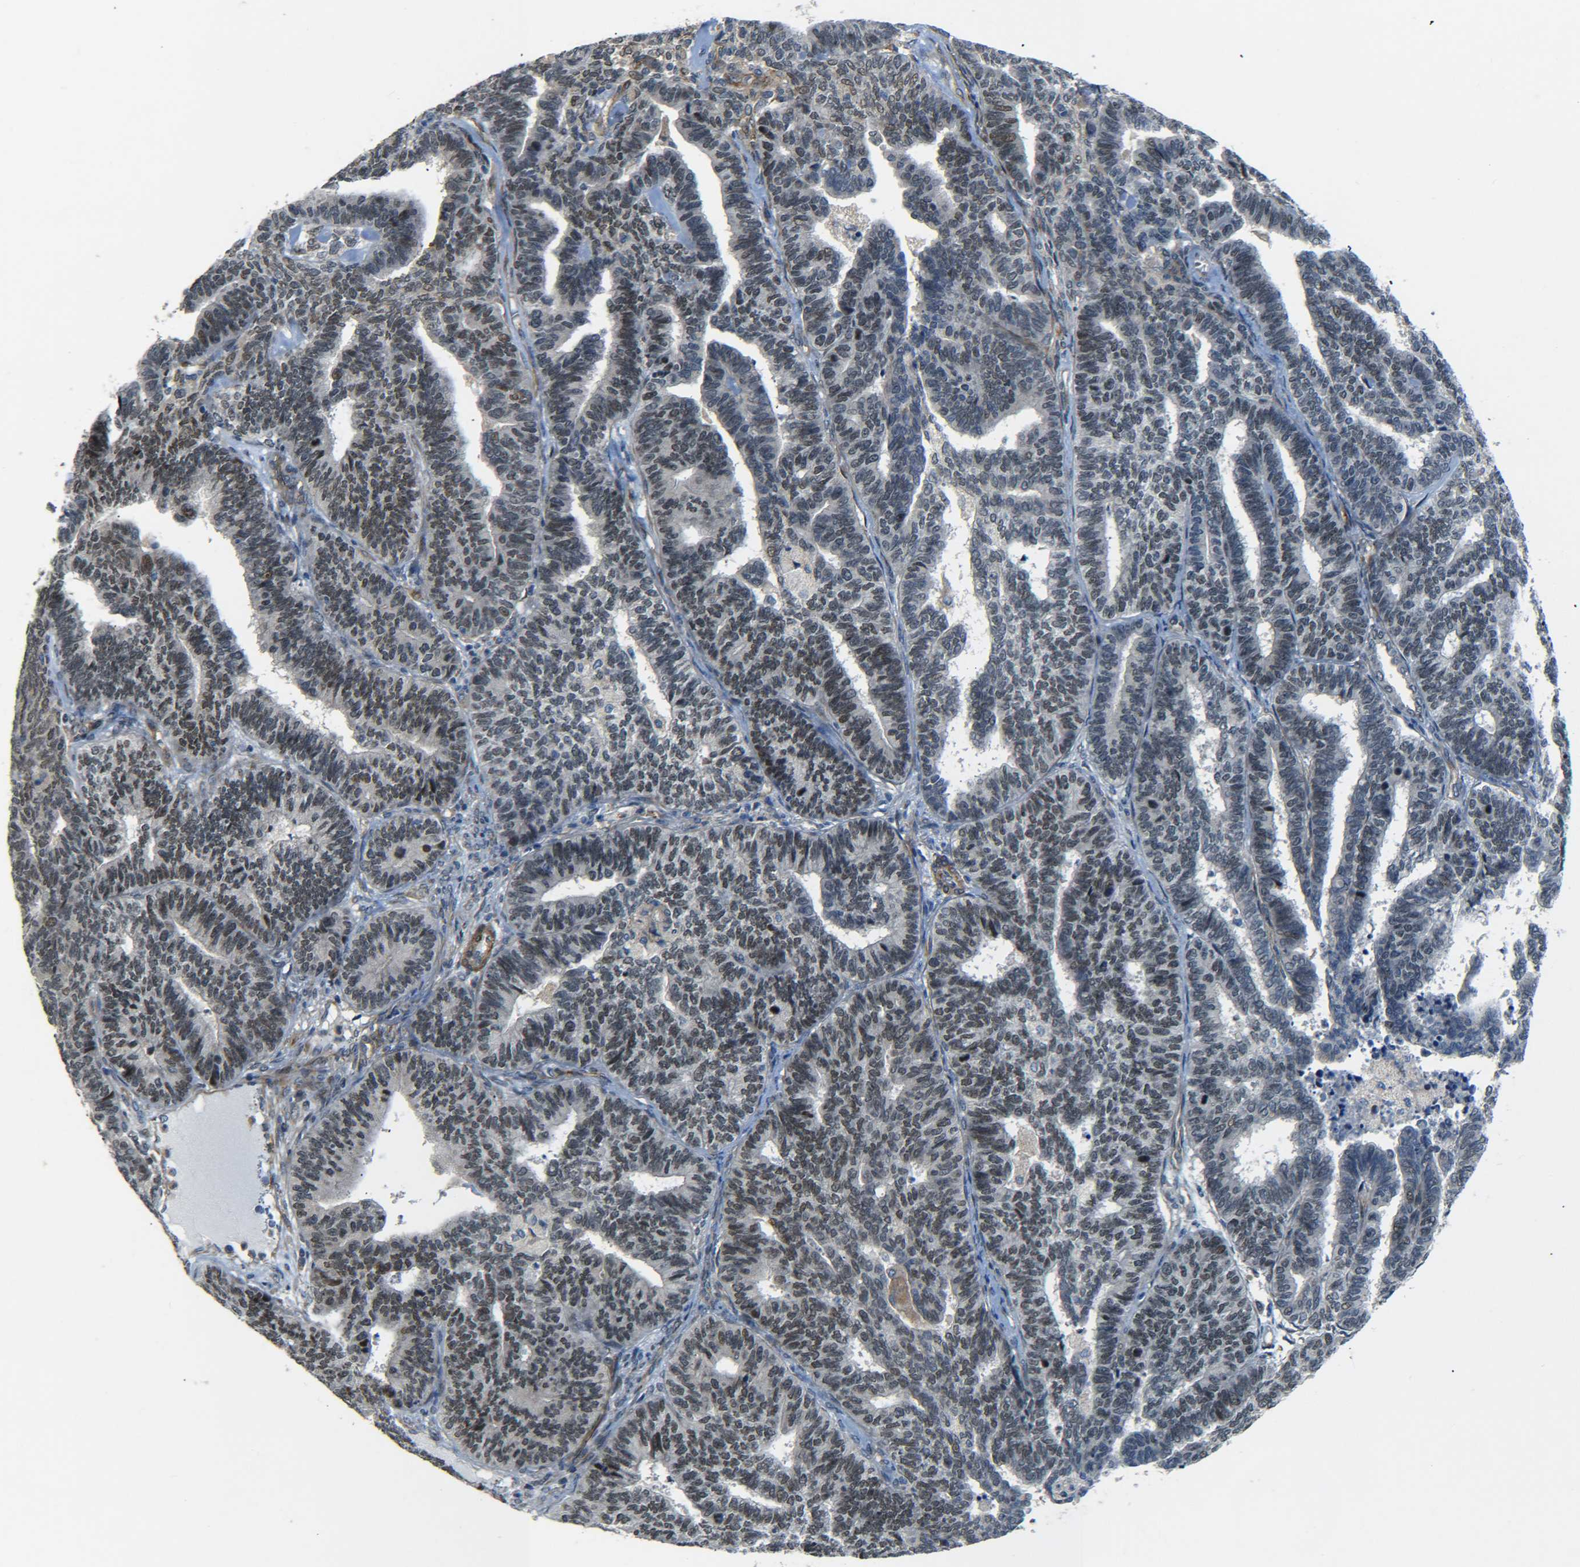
{"staining": {"intensity": "moderate", "quantity": "25%-75%", "location": "nuclear"}, "tissue": "endometrial cancer", "cell_type": "Tumor cells", "image_type": "cancer", "snomed": [{"axis": "morphology", "description": "Adenocarcinoma, NOS"}, {"axis": "topography", "description": "Endometrium"}], "caption": "High-magnification brightfield microscopy of endometrial adenocarcinoma stained with DAB (3,3'-diaminobenzidine) (brown) and counterstained with hematoxylin (blue). tumor cells exhibit moderate nuclear expression is seen in about25%-75% of cells. The protein is shown in brown color, while the nuclei are stained blue.", "gene": "MEIS1", "patient": {"sex": "female", "age": 70}}